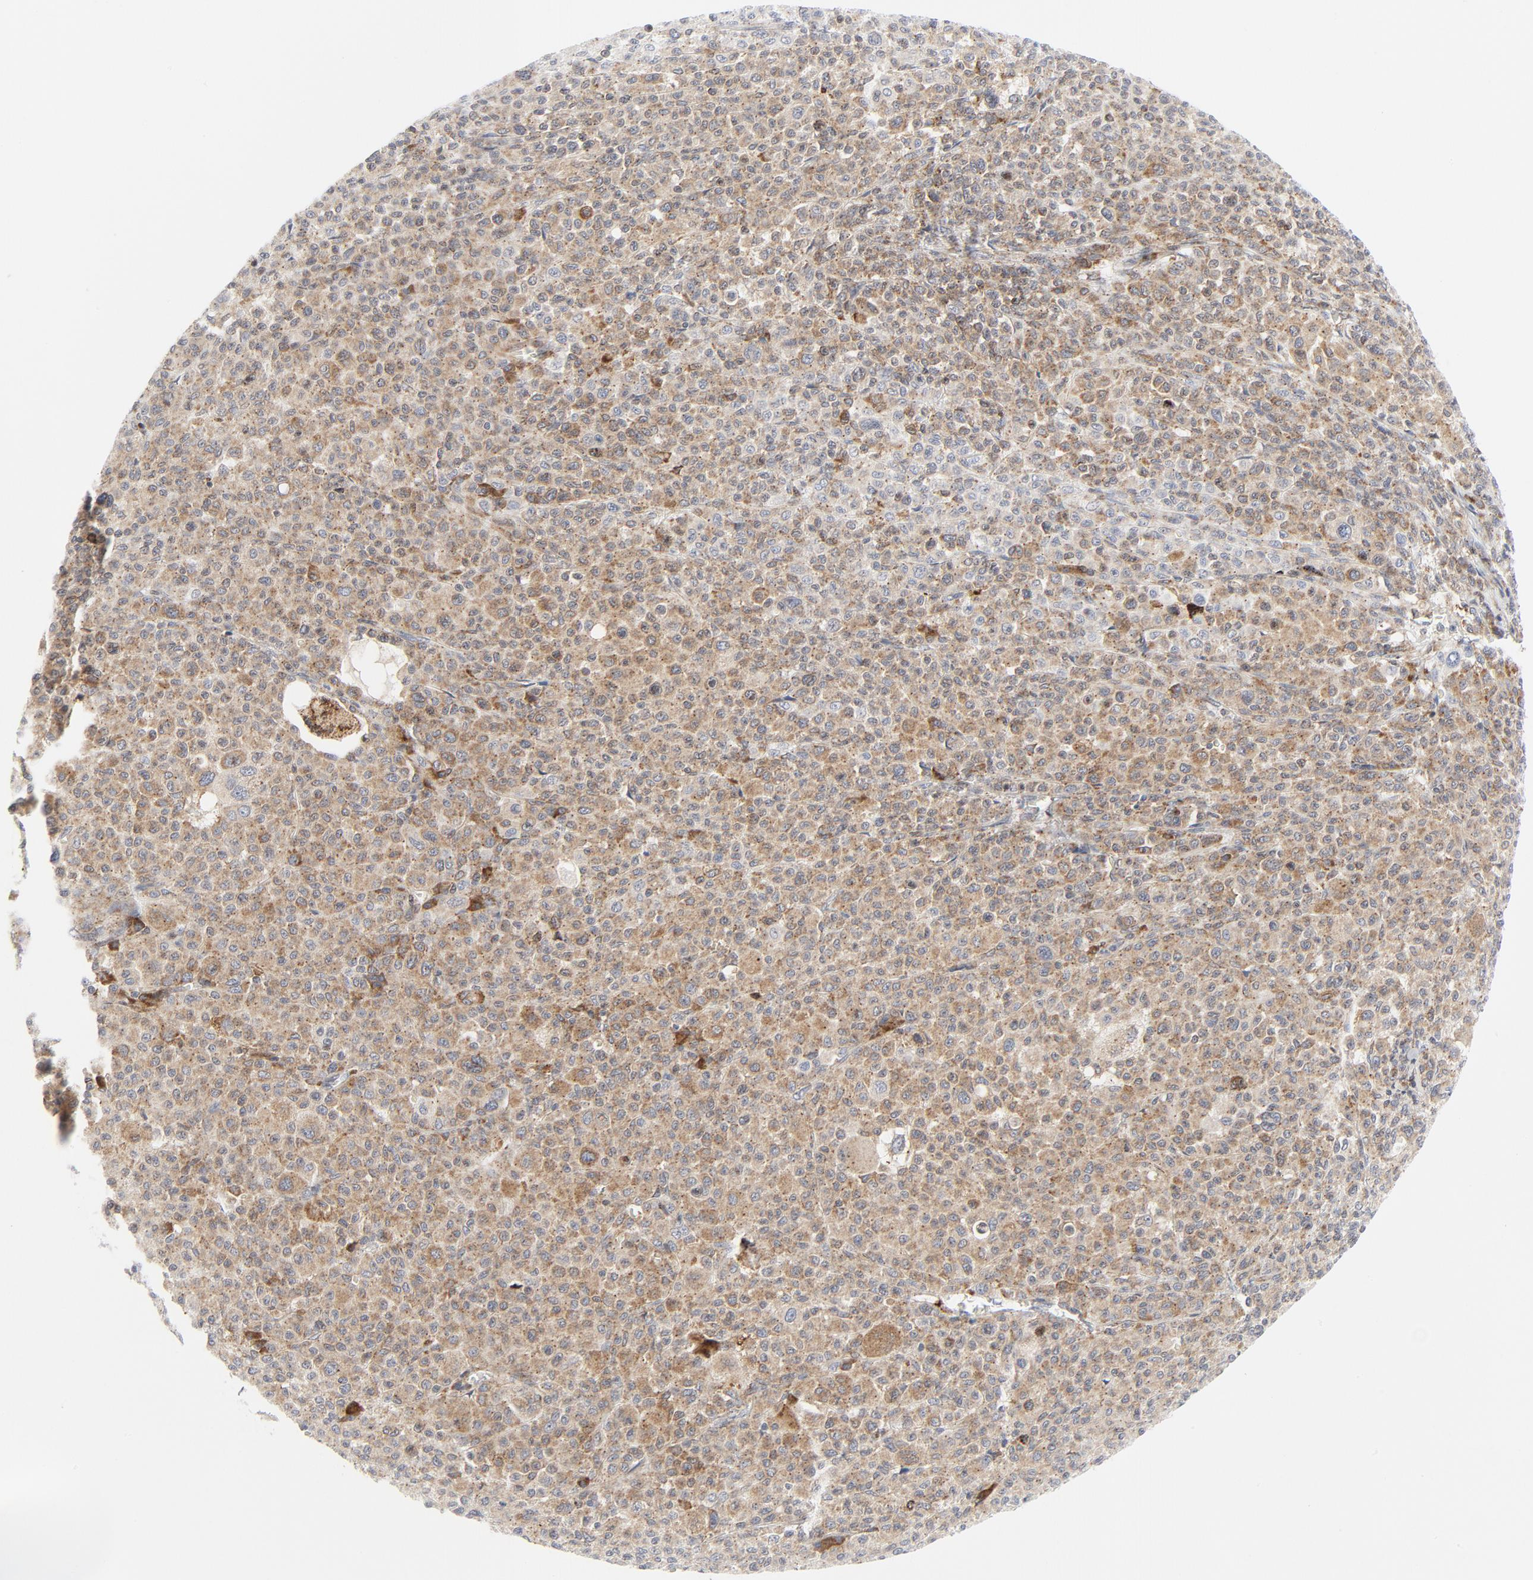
{"staining": {"intensity": "weak", "quantity": ">75%", "location": "cytoplasmic/membranous"}, "tissue": "melanoma", "cell_type": "Tumor cells", "image_type": "cancer", "snomed": [{"axis": "morphology", "description": "Malignant melanoma, Metastatic site"}, {"axis": "topography", "description": "Skin"}], "caption": "The histopathology image reveals a brown stain indicating the presence of a protein in the cytoplasmic/membranous of tumor cells in malignant melanoma (metastatic site). (IHC, brightfield microscopy, high magnification).", "gene": "LRP6", "patient": {"sex": "female", "age": 74}}